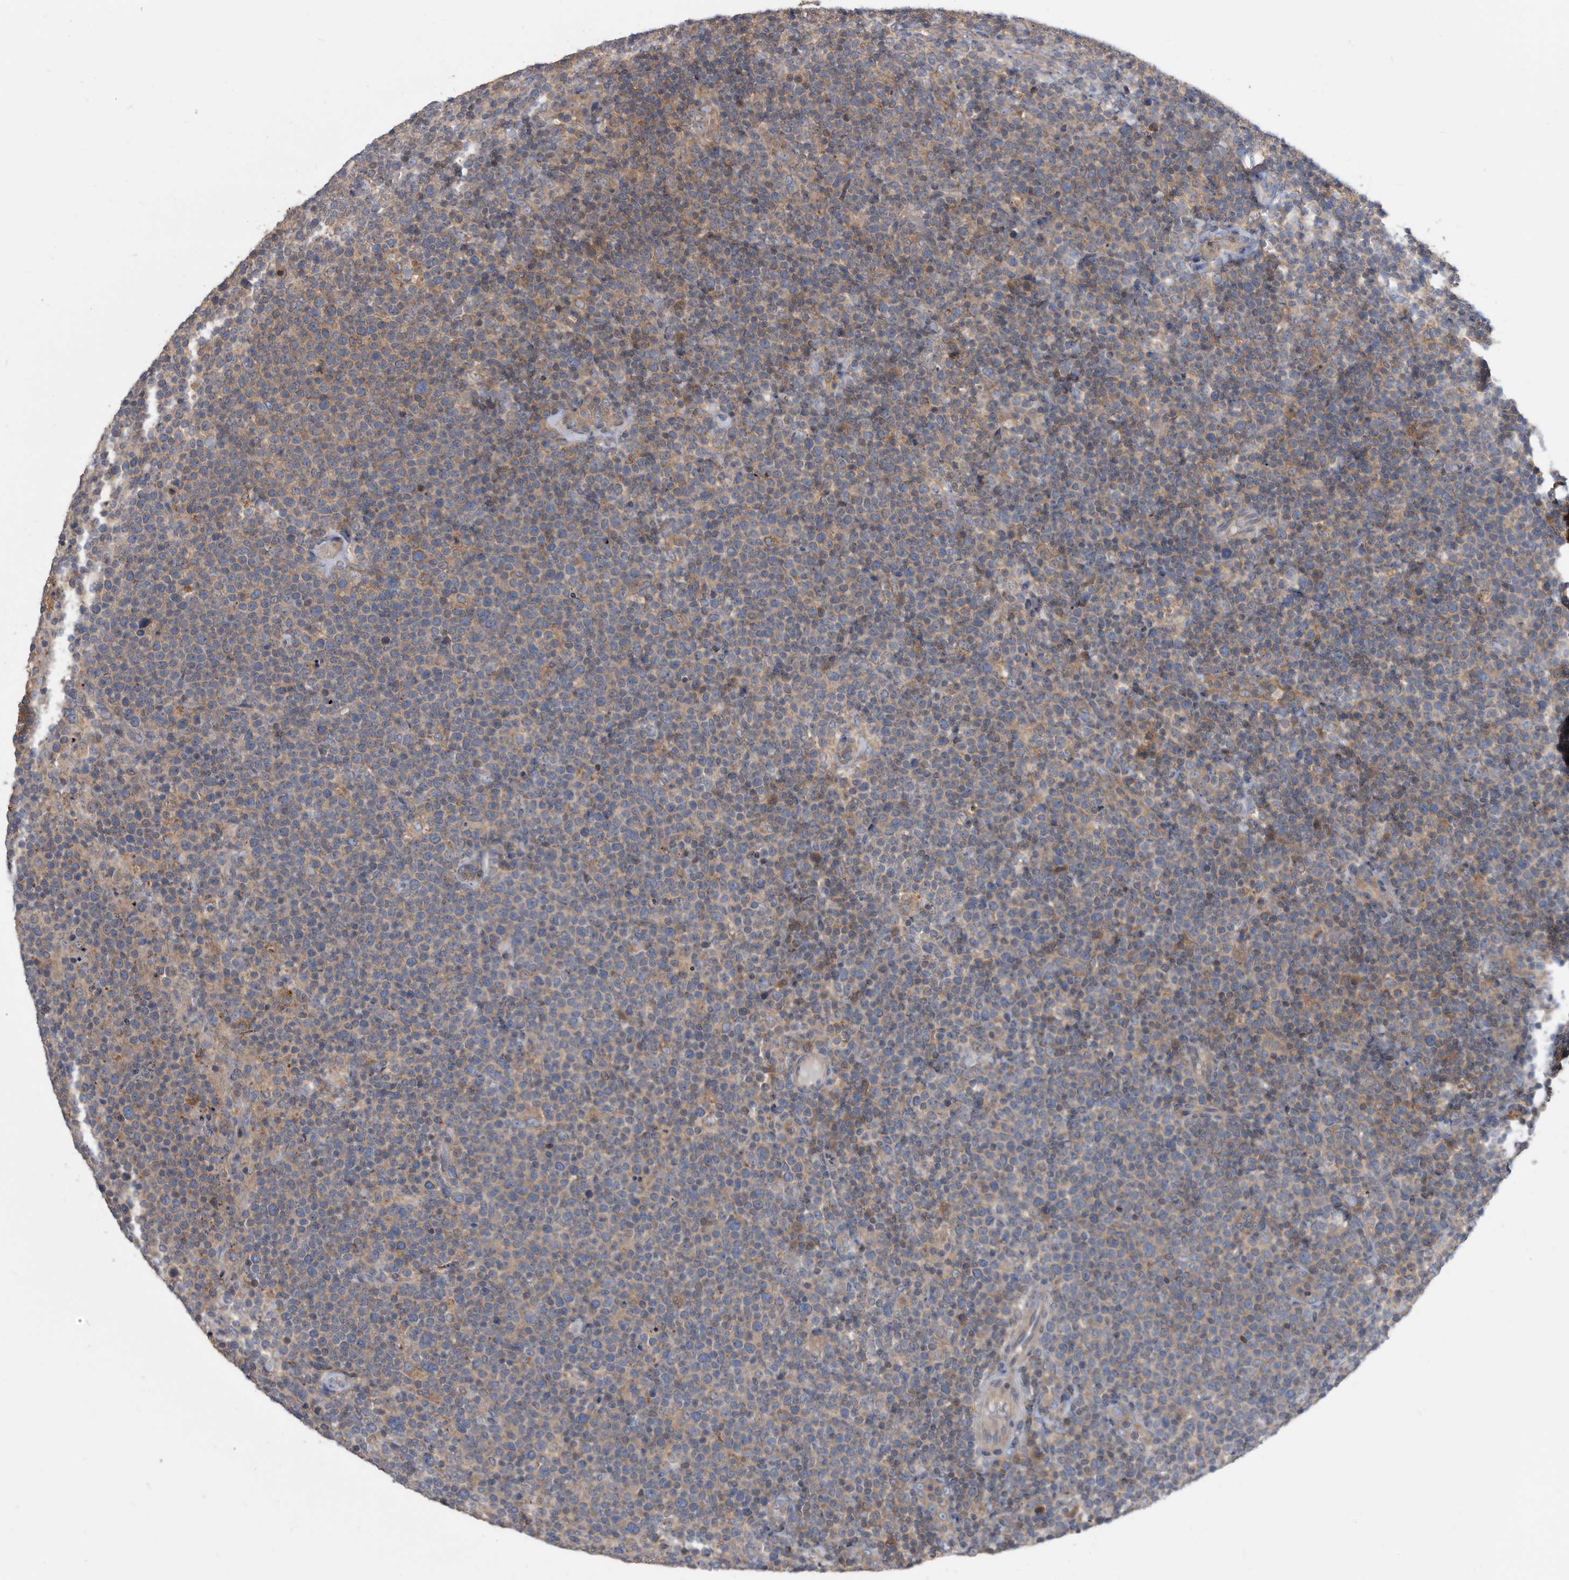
{"staining": {"intensity": "weak", "quantity": "<25%", "location": "cytoplasmic/membranous"}, "tissue": "lymphoma", "cell_type": "Tumor cells", "image_type": "cancer", "snomed": [{"axis": "morphology", "description": "Malignant lymphoma, non-Hodgkin's type, High grade"}, {"axis": "topography", "description": "Lymph node"}], "caption": "The photomicrograph reveals no significant expression in tumor cells of lymphoma.", "gene": "APEH", "patient": {"sex": "male", "age": 61}}